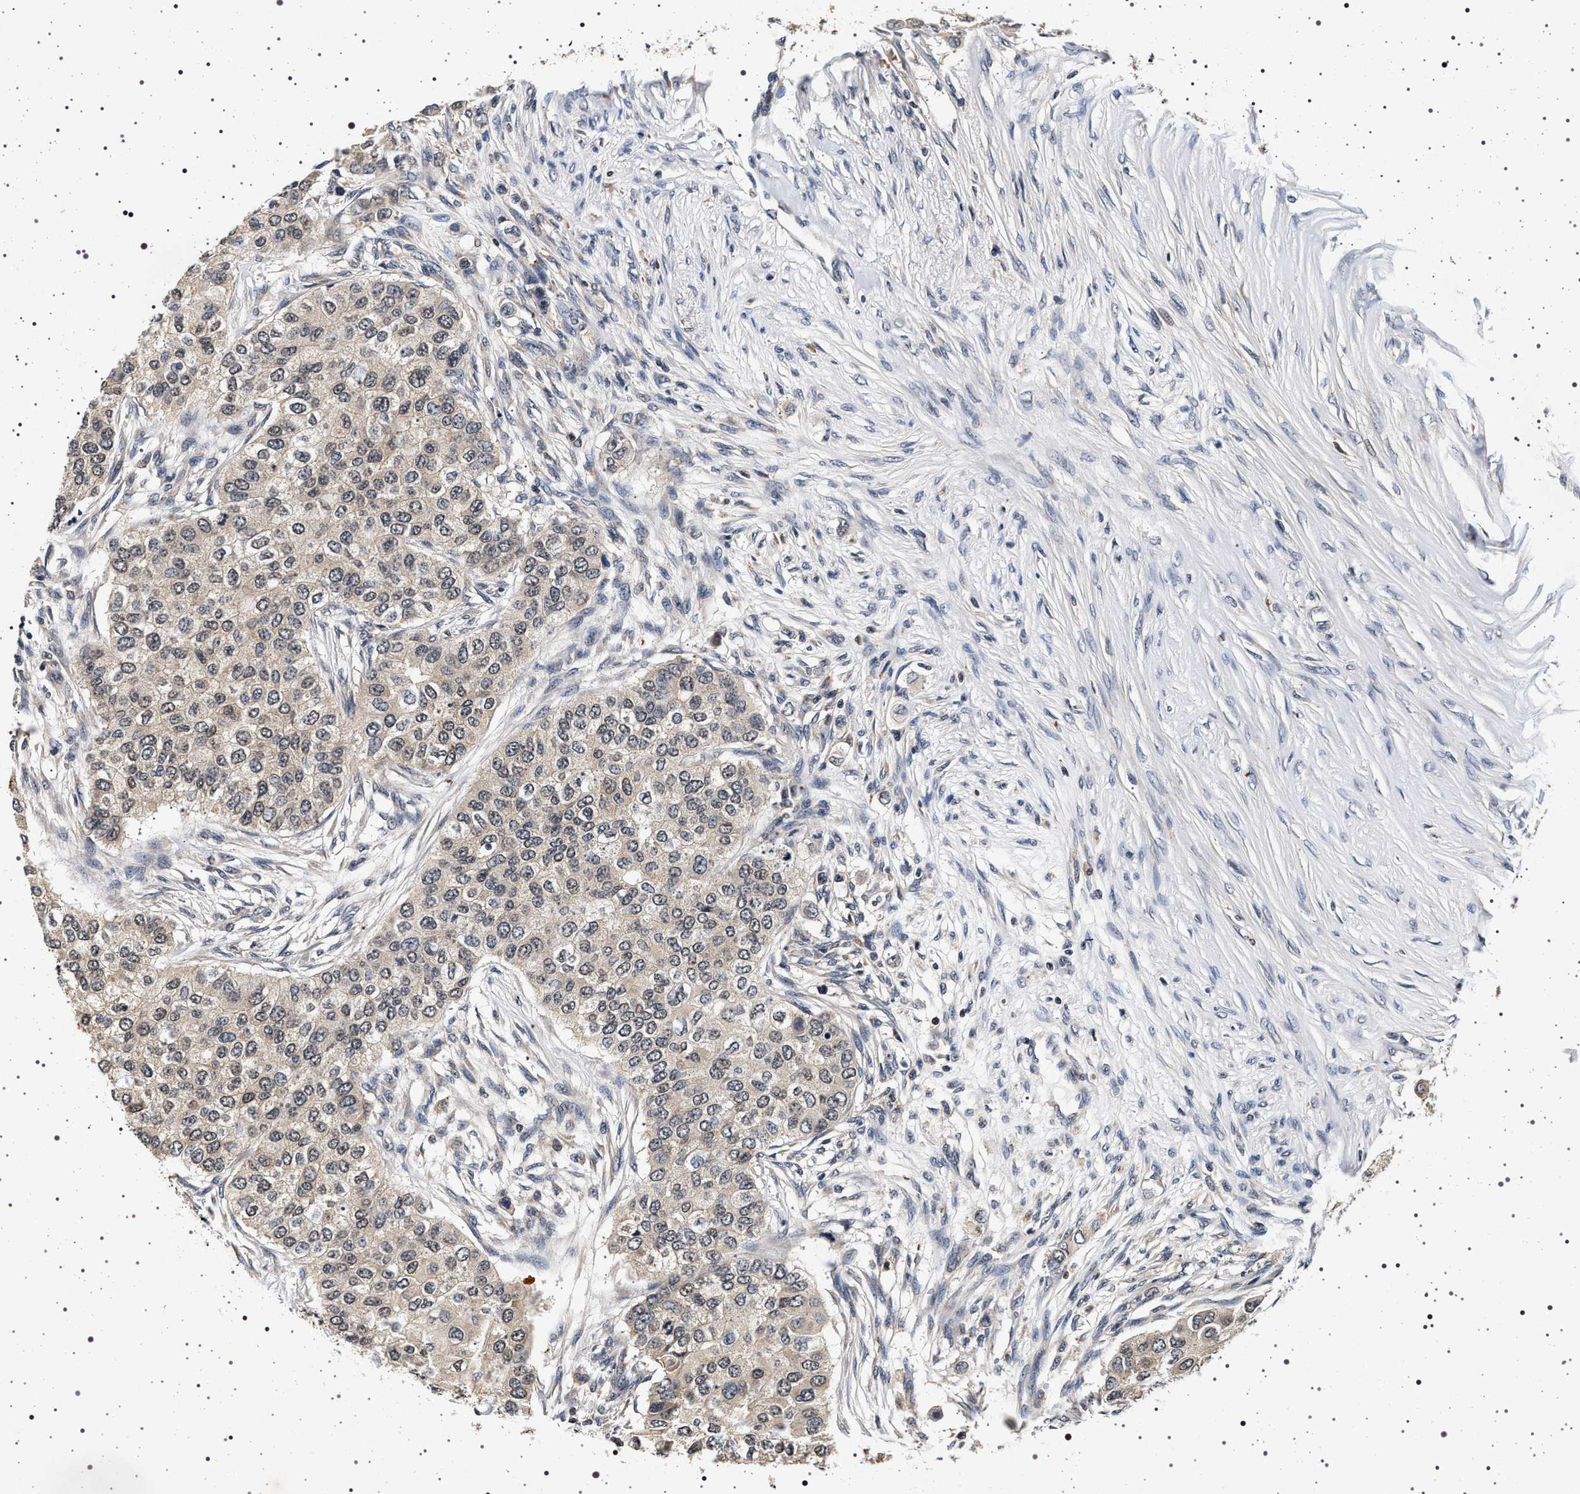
{"staining": {"intensity": "weak", "quantity": "<25%", "location": "nuclear"}, "tissue": "breast cancer", "cell_type": "Tumor cells", "image_type": "cancer", "snomed": [{"axis": "morphology", "description": "Normal tissue, NOS"}, {"axis": "morphology", "description": "Duct carcinoma"}, {"axis": "topography", "description": "Breast"}], "caption": "A micrograph of infiltrating ductal carcinoma (breast) stained for a protein reveals no brown staining in tumor cells. The staining was performed using DAB to visualize the protein expression in brown, while the nuclei were stained in blue with hematoxylin (Magnification: 20x).", "gene": "CDKN1B", "patient": {"sex": "female", "age": 49}}